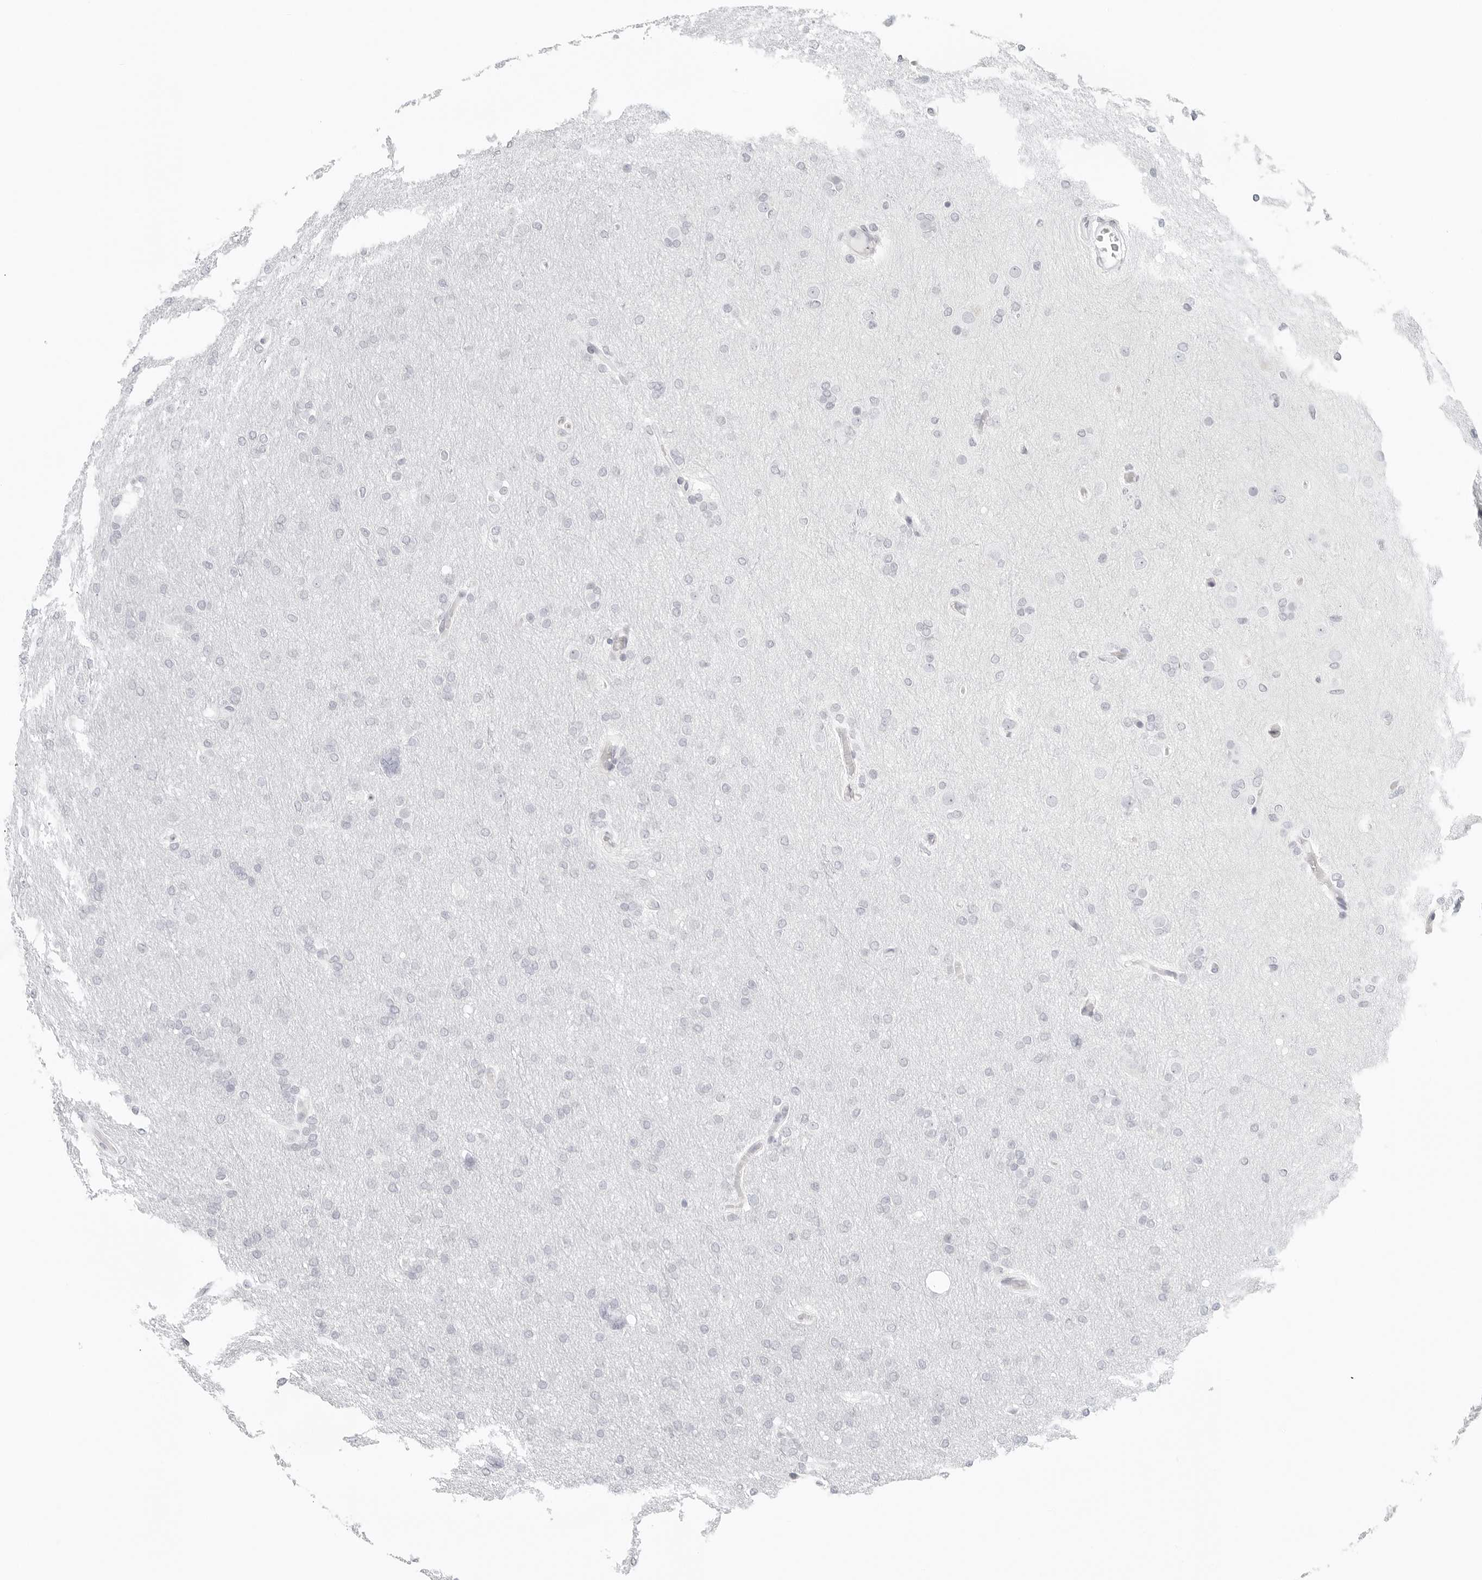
{"staining": {"intensity": "negative", "quantity": "none", "location": "none"}, "tissue": "glioma", "cell_type": "Tumor cells", "image_type": "cancer", "snomed": [{"axis": "morphology", "description": "Glioma, malignant, High grade"}, {"axis": "topography", "description": "Cerebral cortex"}], "caption": "Glioma was stained to show a protein in brown. There is no significant staining in tumor cells. Brightfield microscopy of immunohistochemistry stained with DAB (3,3'-diaminobenzidine) (brown) and hematoxylin (blue), captured at high magnification.", "gene": "RPS6KC1", "patient": {"sex": "female", "age": 36}}